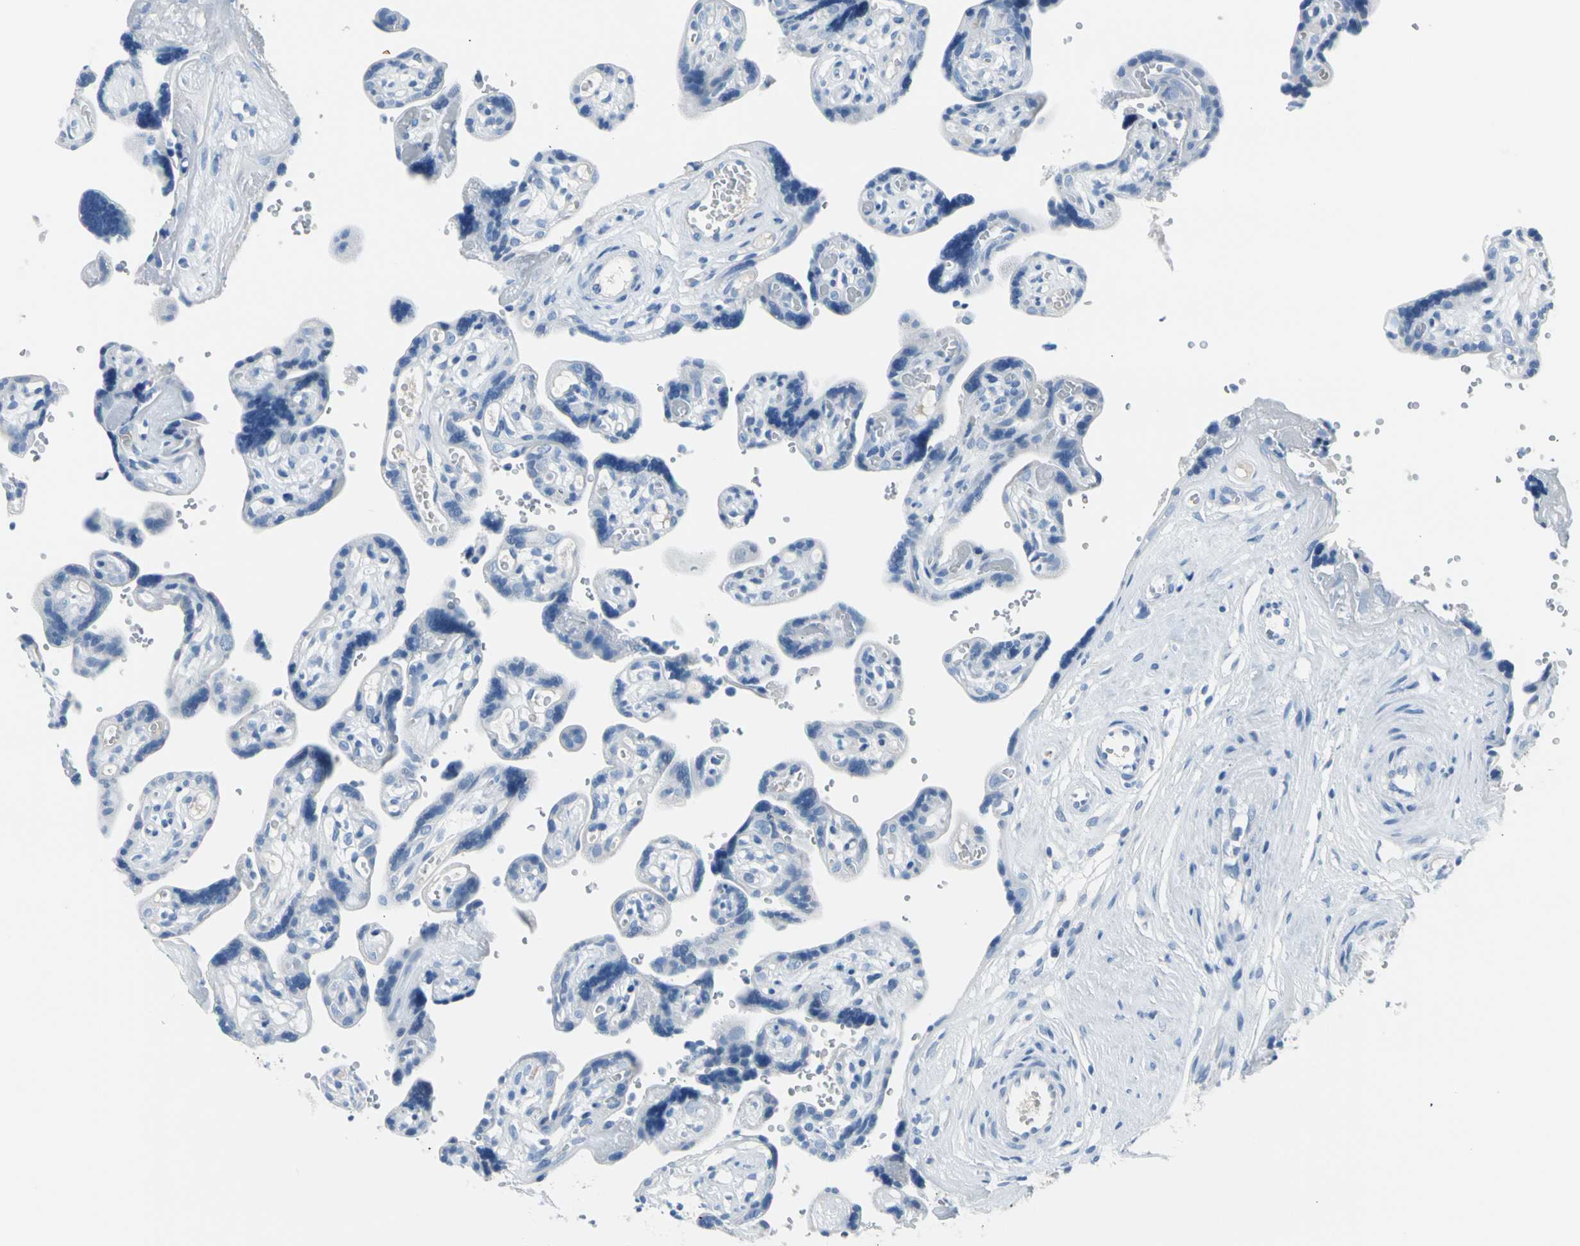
{"staining": {"intensity": "negative", "quantity": "none", "location": "none"}, "tissue": "placenta", "cell_type": "Decidual cells", "image_type": "normal", "snomed": [{"axis": "morphology", "description": "Normal tissue, NOS"}, {"axis": "topography", "description": "Placenta"}], "caption": "The immunohistochemistry micrograph has no significant staining in decidual cells of placenta.", "gene": "TPO", "patient": {"sex": "female", "age": 30}}